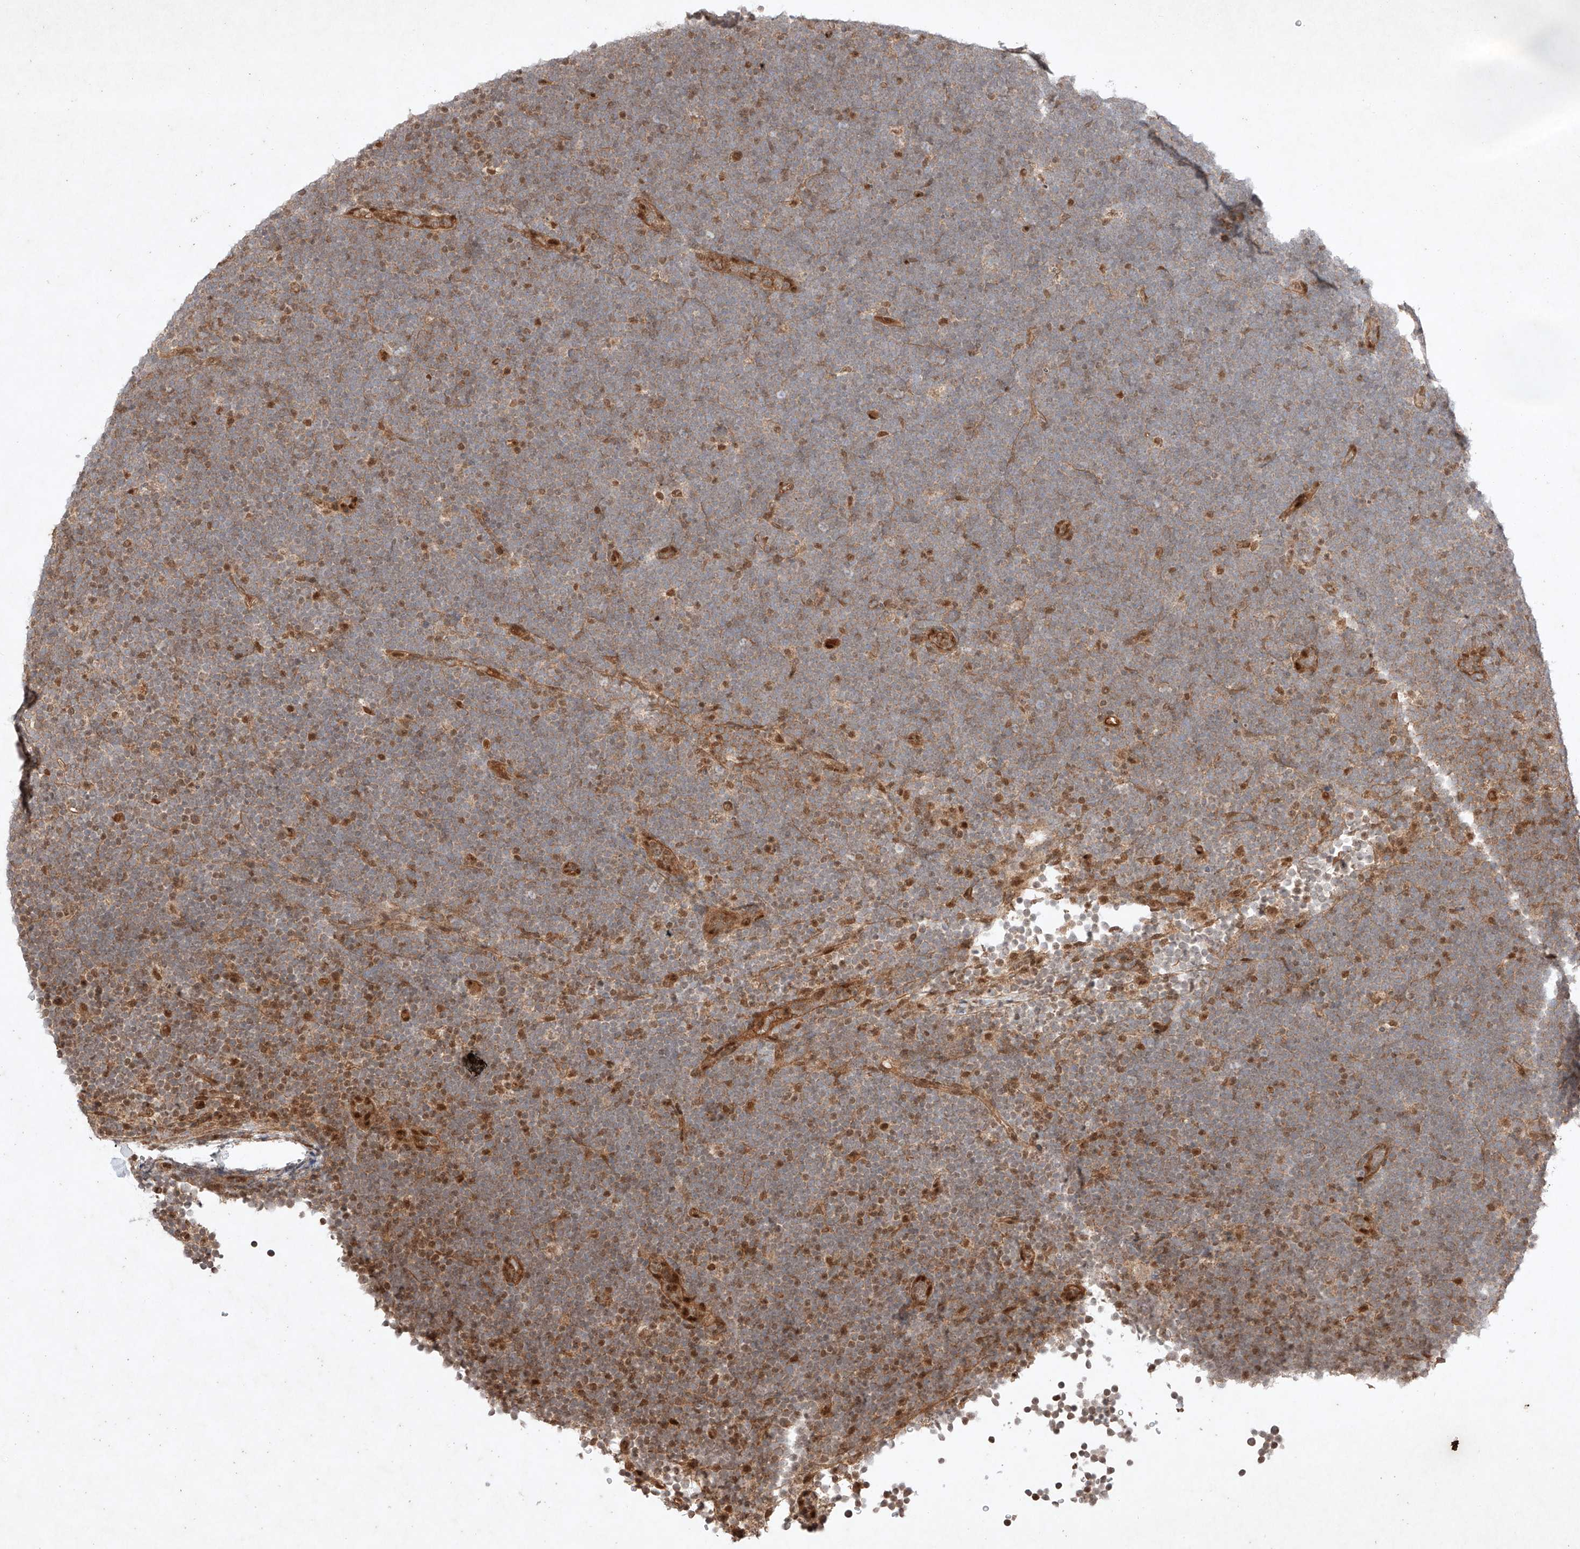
{"staining": {"intensity": "weak", "quantity": "25%-75%", "location": "cytoplasmic/membranous"}, "tissue": "lymphoma", "cell_type": "Tumor cells", "image_type": "cancer", "snomed": [{"axis": "morphology", "description": "Malignant lymphoma, non-Hodgkin's type, High grade"}, {"axis": "topography", "description": "Lymph node"}], "caption": "High-magnification brightfield microscopy of high-grade malignant lymphoma, non-Hodgkin's type stained with DAB (3,3'-diaminobenzidine) (brown) and counterstained with hematoxylin (blue). tumor cells exhibit weak cytoplasmic/membranous positivity is appreciated in approximately25%-75% of cells.", "gene": "RNF31", "patient": {"sex": "male", "age": 13}}